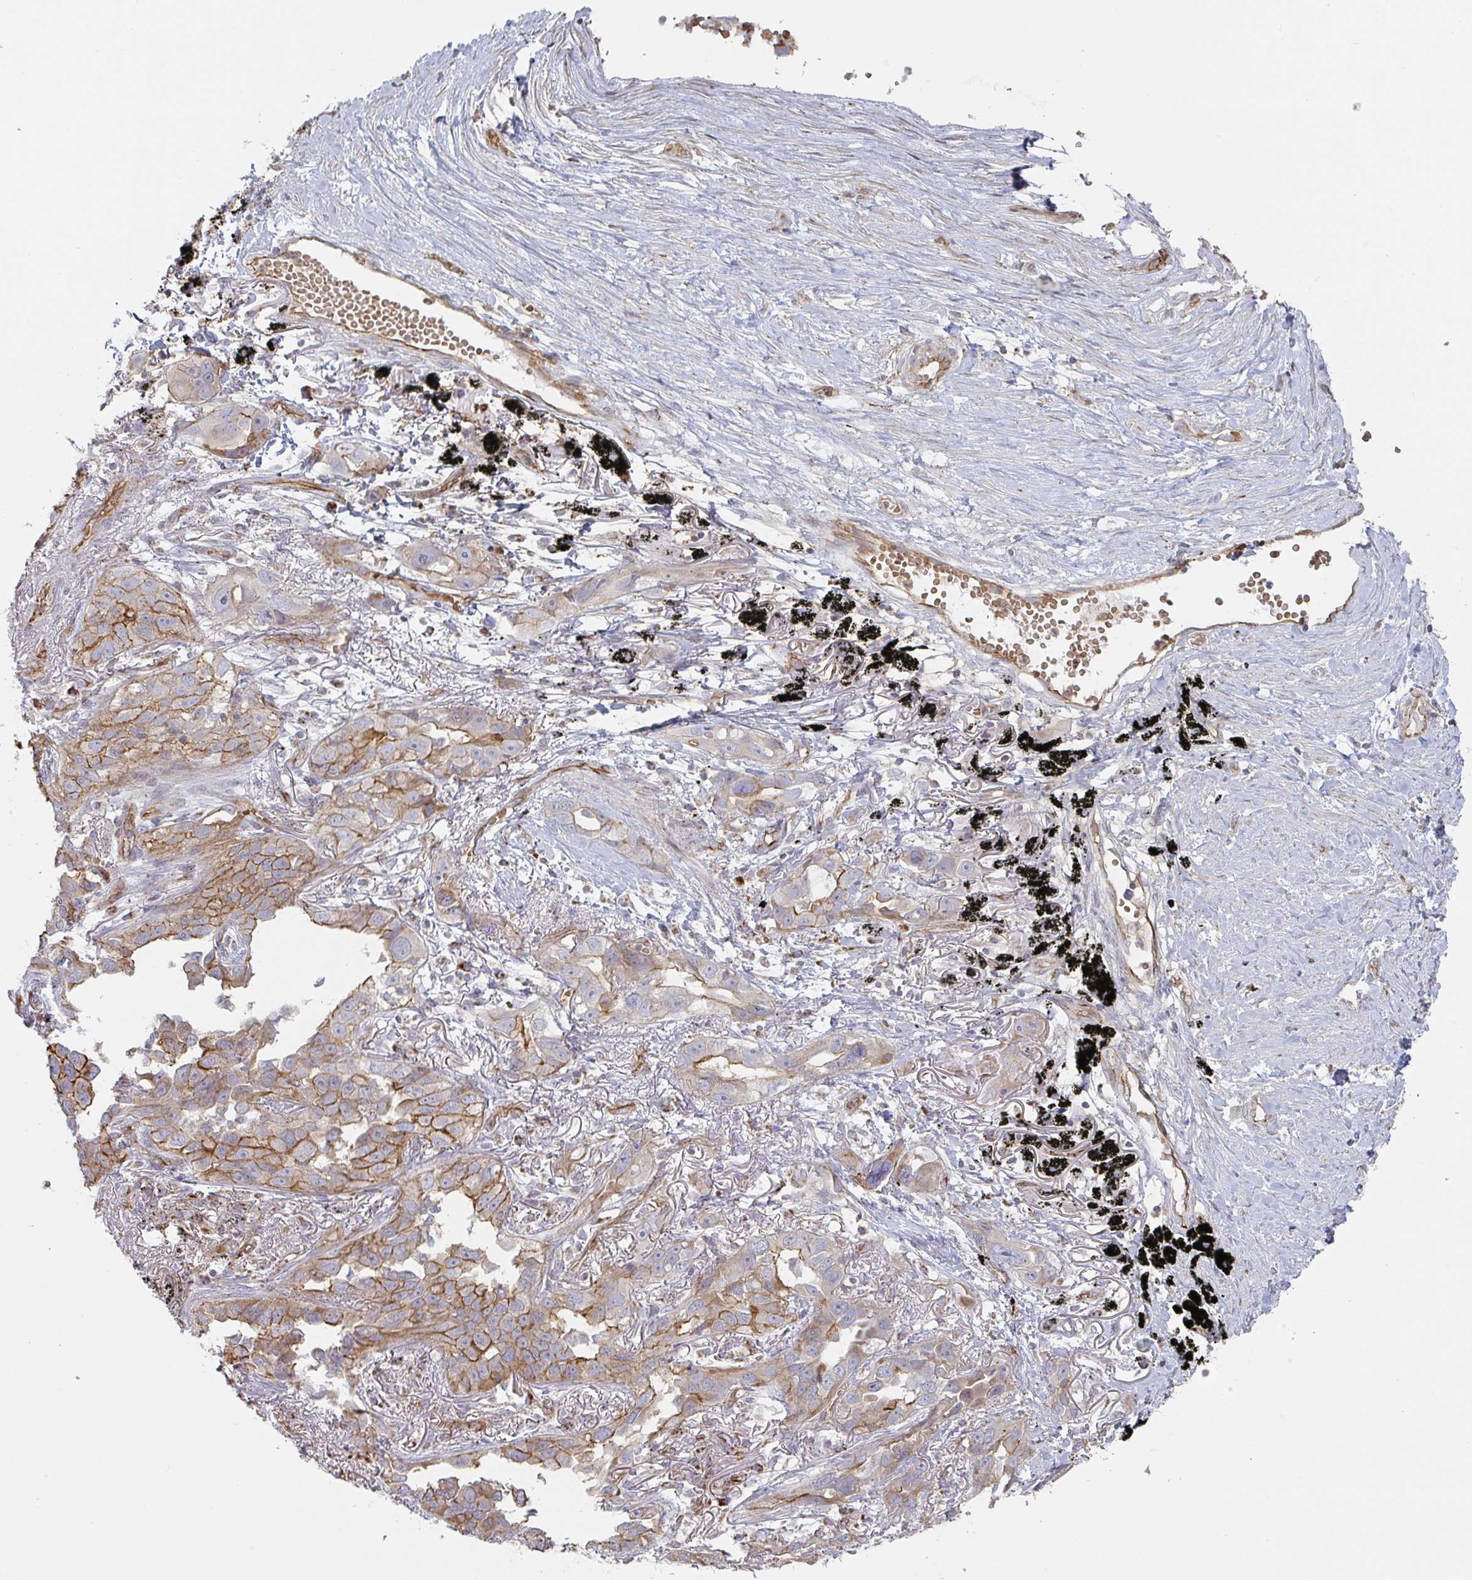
{"staining": {"intensity": "moderate", "quantity": "25%-75%", "location": "cytoplasmic/membranous"}, "tissue": "lung cancer", "cell_type": "Tumor cells", "image_type": "cancer", "snomed": [{"axis": "morphology", "description": "Adenocarcinoma, NOS"}, {"axis": "topography", "description": "Lung"}], "caption": "This is an image of IHC staining of lung cancer, which shows moderate expression in the cytoplasmic/membranous of tumor cells.", "gene": "ZNF526", "patient": {"sex": "male", "age": 67}}